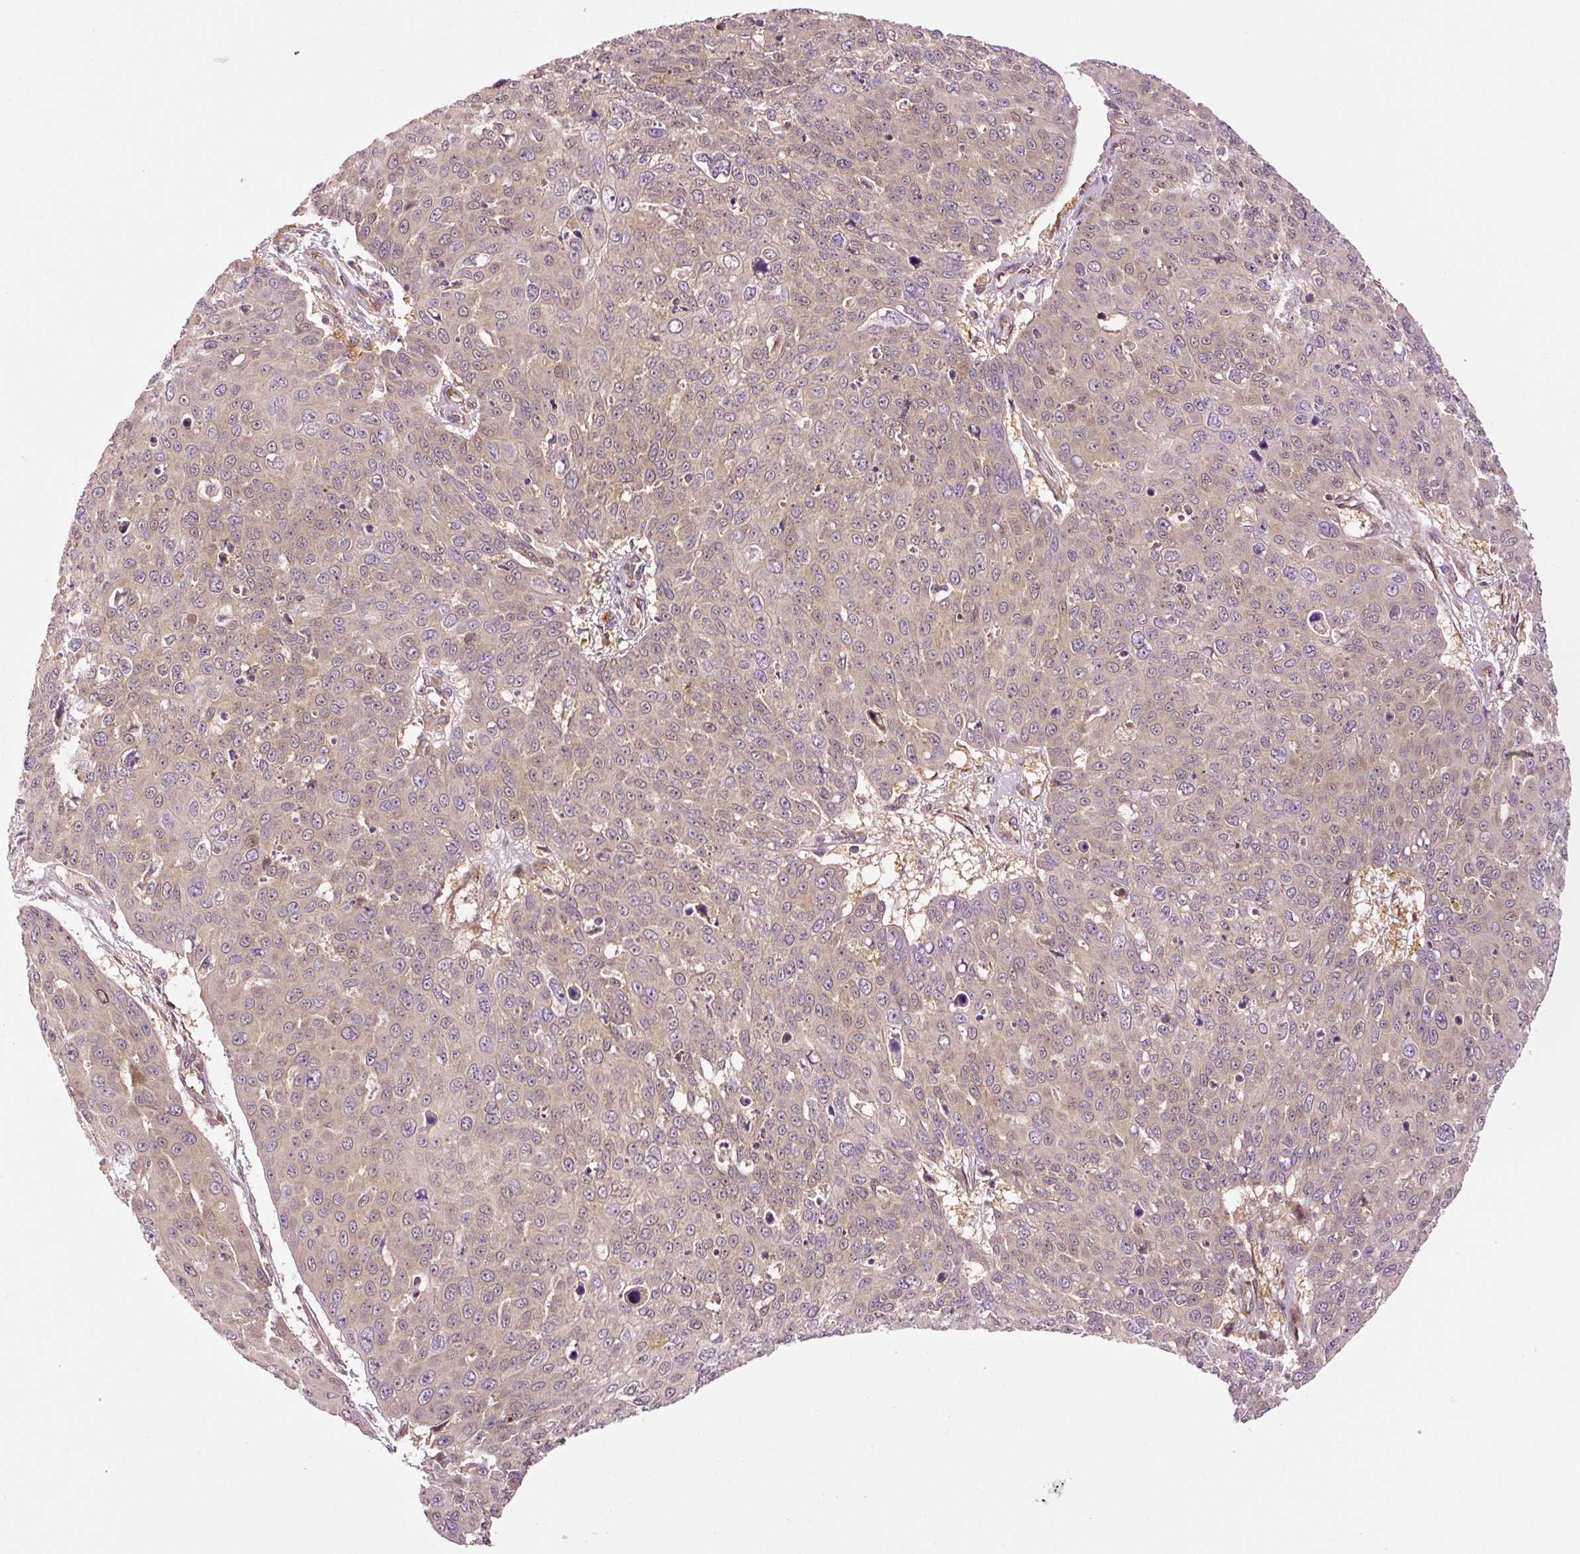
{"staining": {"intensity": "weak", "quantity": "25%-75%", "location": "cytoplasmic/membranous"}, "tissue": "skin cancer", "cell_type": "Tumor cells", "image_type": "cancer", "snomed": [{"axis": "morphology", "description": "Squamous cell carcinoma, NOS"}, {"axis": "topography", "description": "Skin"}], "caption": "Immunohistochemical staining of skin cancer (squamous cell carcinoma) shows low levels of weak cytoplasmic/membranous expression in approximately 25%-75% of tumor cells. The staining was performed using DAB, with brown indicating positive protein expression. Nuclei are stained blue with hematoxylin.", "gene": "PPP1R14B", "patient": {"sex": "male", "age": 71}}